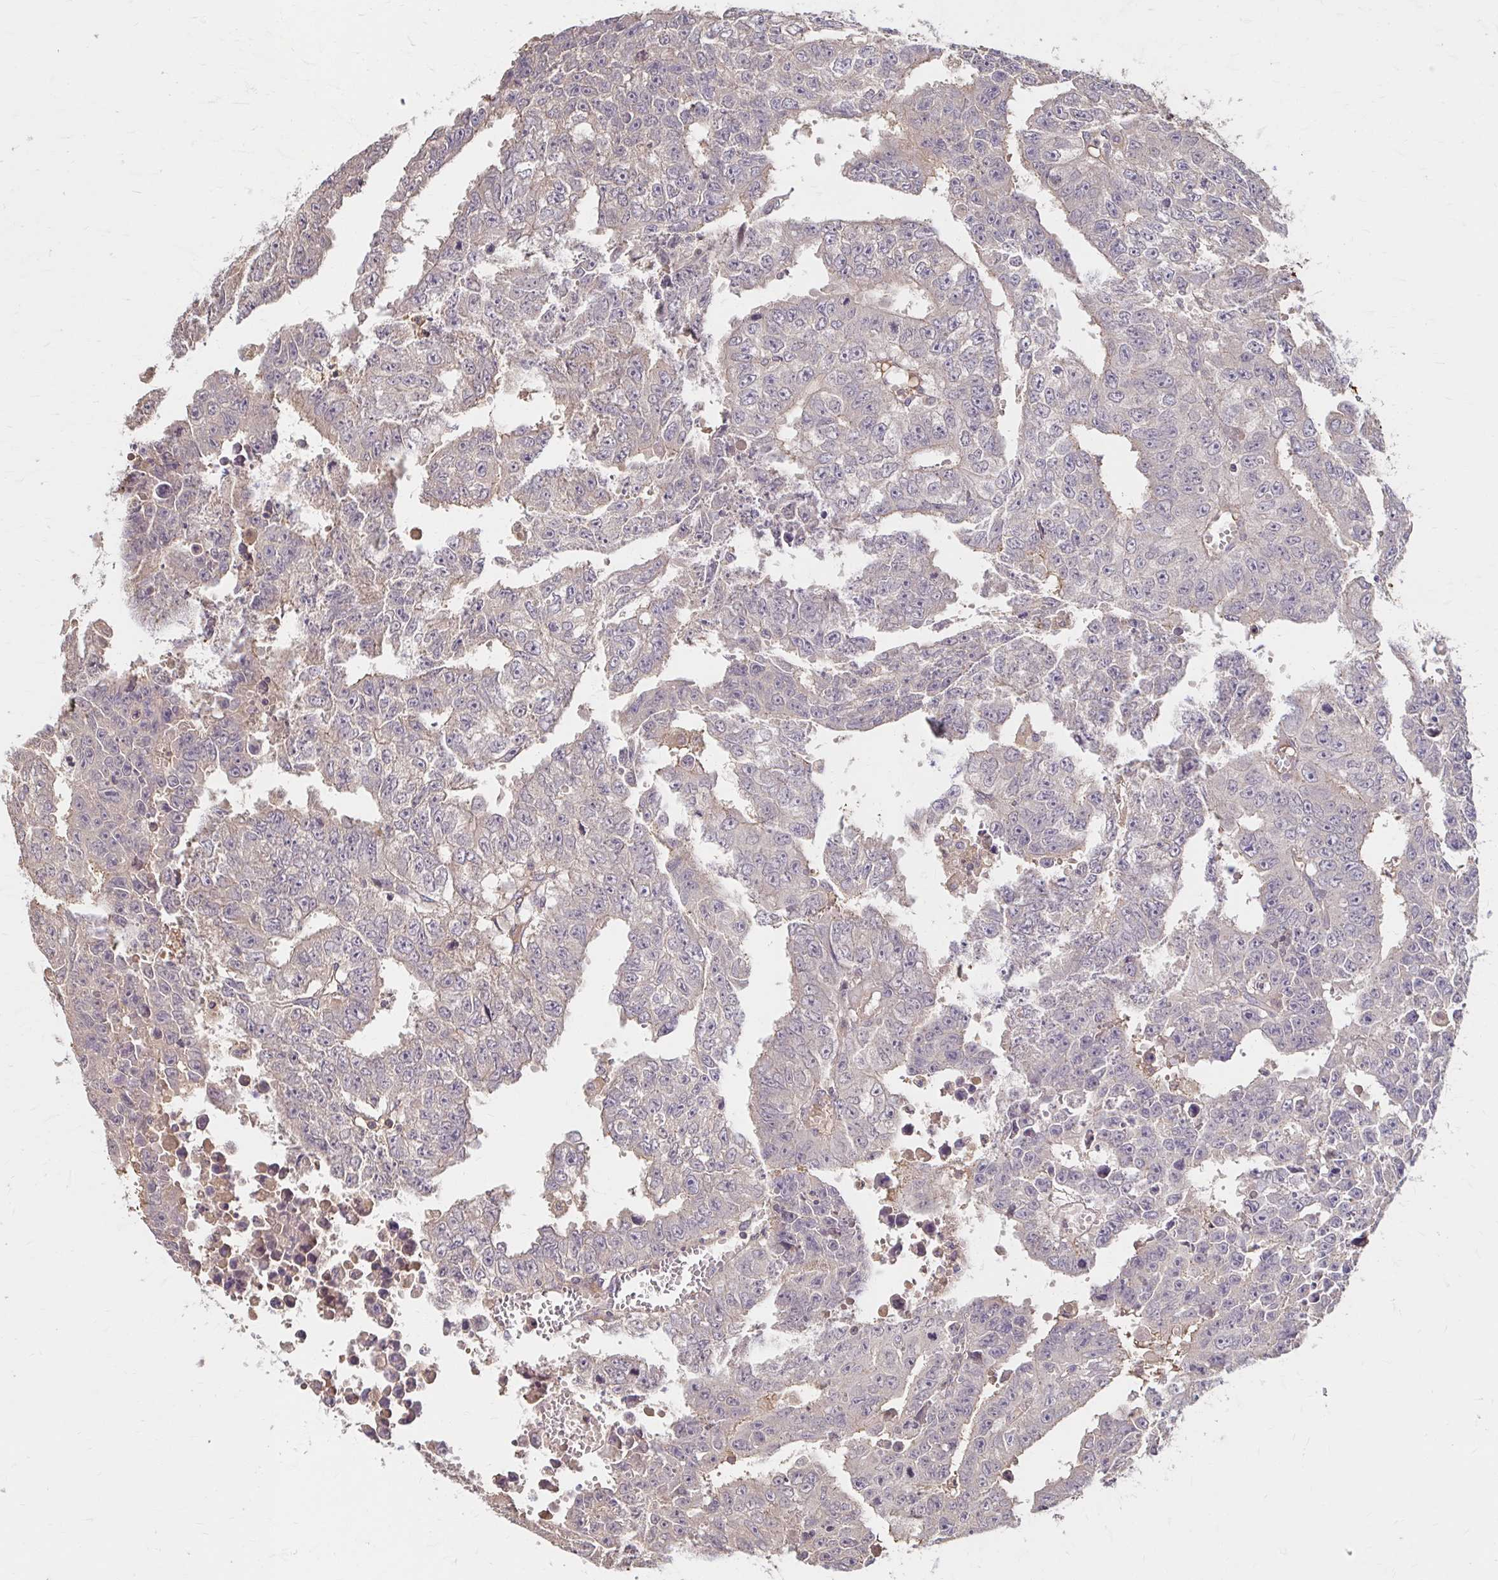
{"staining": {"intensity": "negative", "quantity": "none", "location": "none"}, "tissue": "testis cancer", "cell_type": "Tumor cells", "image_type": "cancer", "snomed": [{"axis": "morphology", "description": "Carcinoma, Embryonal, NOS"}, {"axis": "morphology", "description": "Teratoma, malignant, NOS"}, {"axis": "topography", "description": "Testis"}], "caption": "The micrograph exhibits no significant positivity in tumor cells of testis cancer (malignant teratoma). (Stains: DAB (3,3'-diaminobenzidine) immunohistochemistry (IHC) with hematoxylin counter stain, Microscopy: brightfield microscopy at high magnification).", "gene": "HMGCS2", "patient": {"sex": "male", "age": 24}}